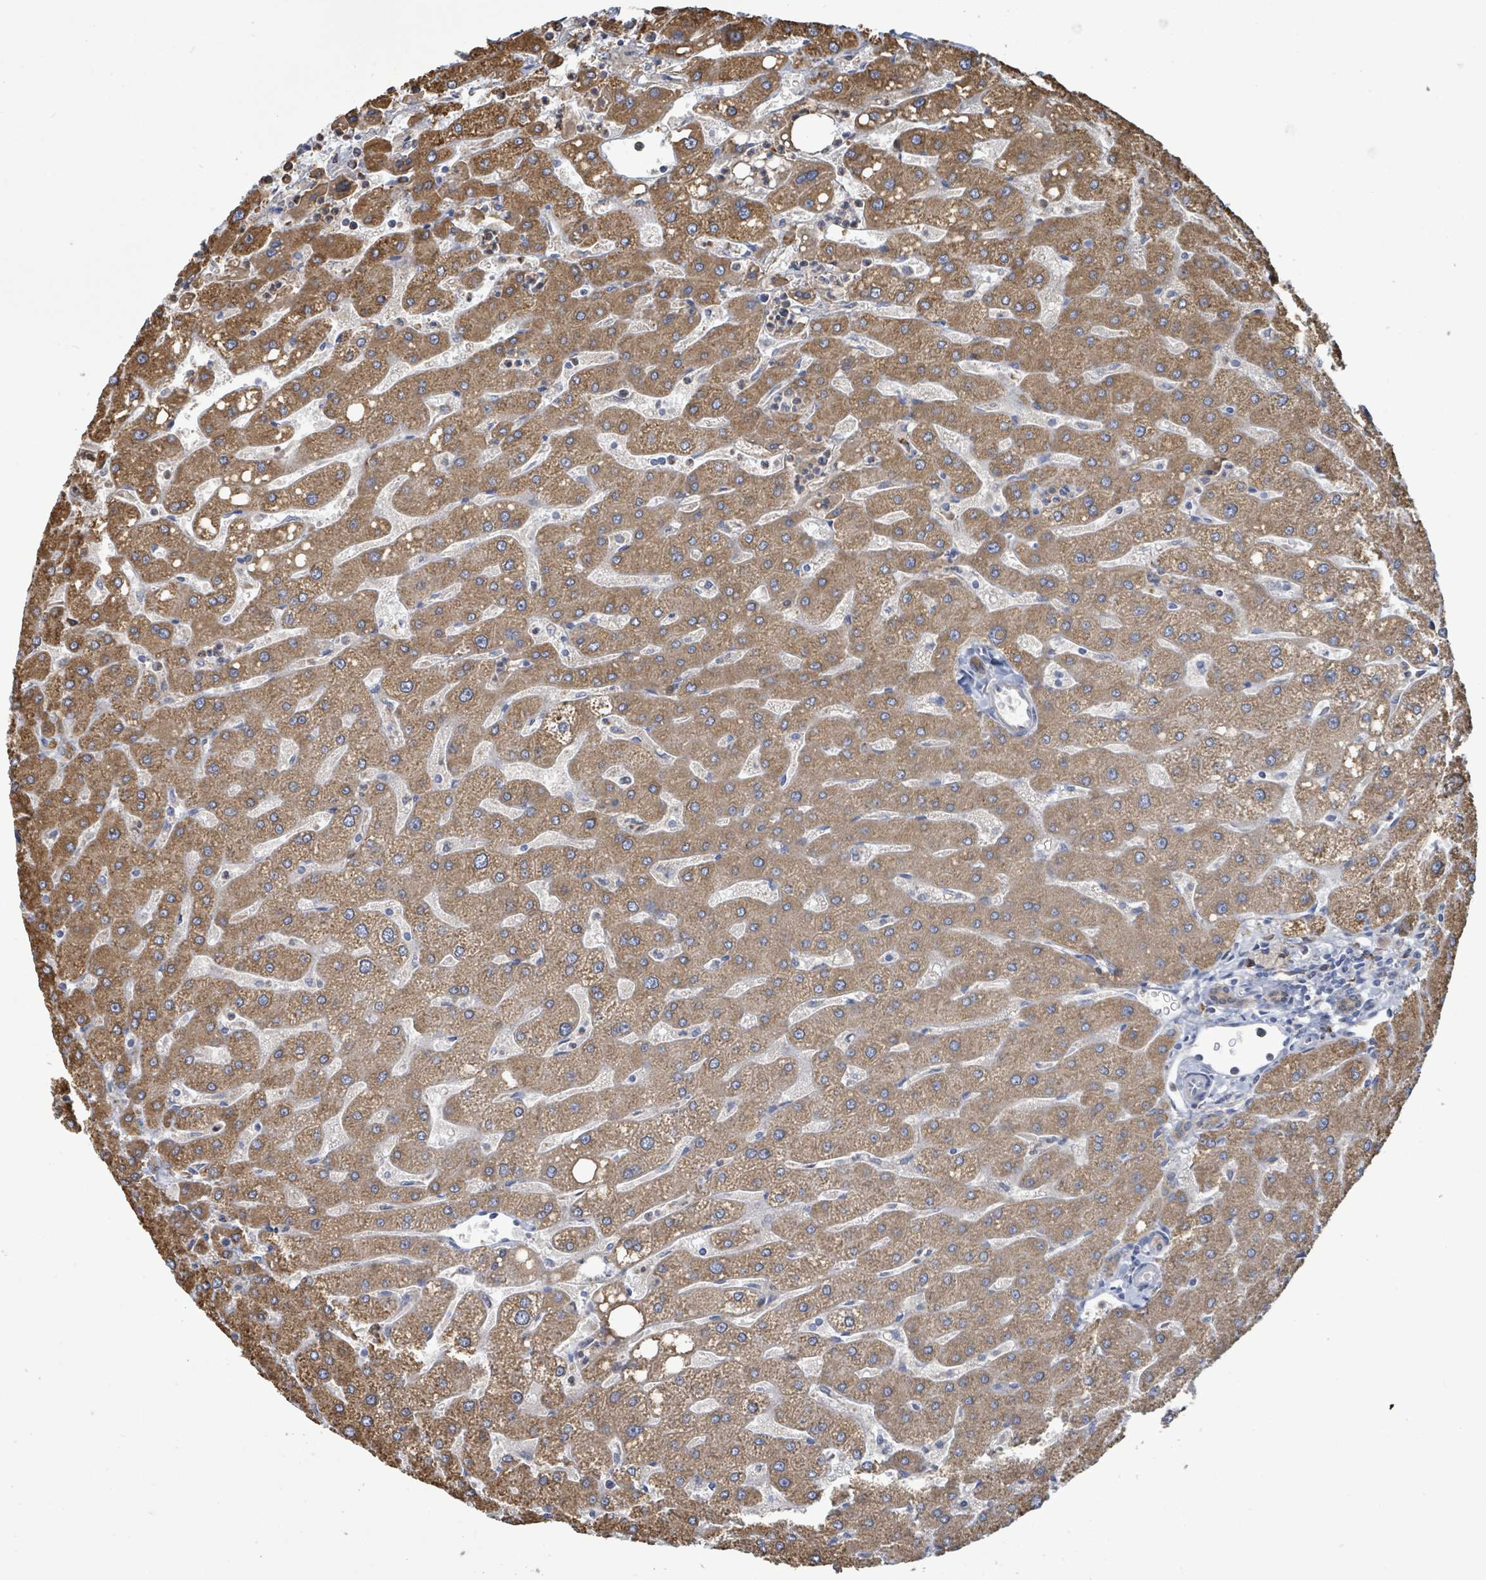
{"staining": {"intensity": "weak", "quantity": ">75%", "location": "cytoplasmic/membranous"}, "tissue": "liver", "cell_type": "Cholangiocytes", "image_type": "normal", "snomed": [{"axis": "morphology", "description": "Normal tissue, NOS"}, {"axis": "topography", "description": "Liver"}], "caption": "Brown immunohistochemical staining in unremarkable human liver displays weak cytoplasmic/membranous positivity in about >75% of cholangiocytes. (brown staining indicates protein expression, while blue staining denotes nuclei).", "gene": "RFPL4AL1", "patient": {"sex": "male", "age": 67}}